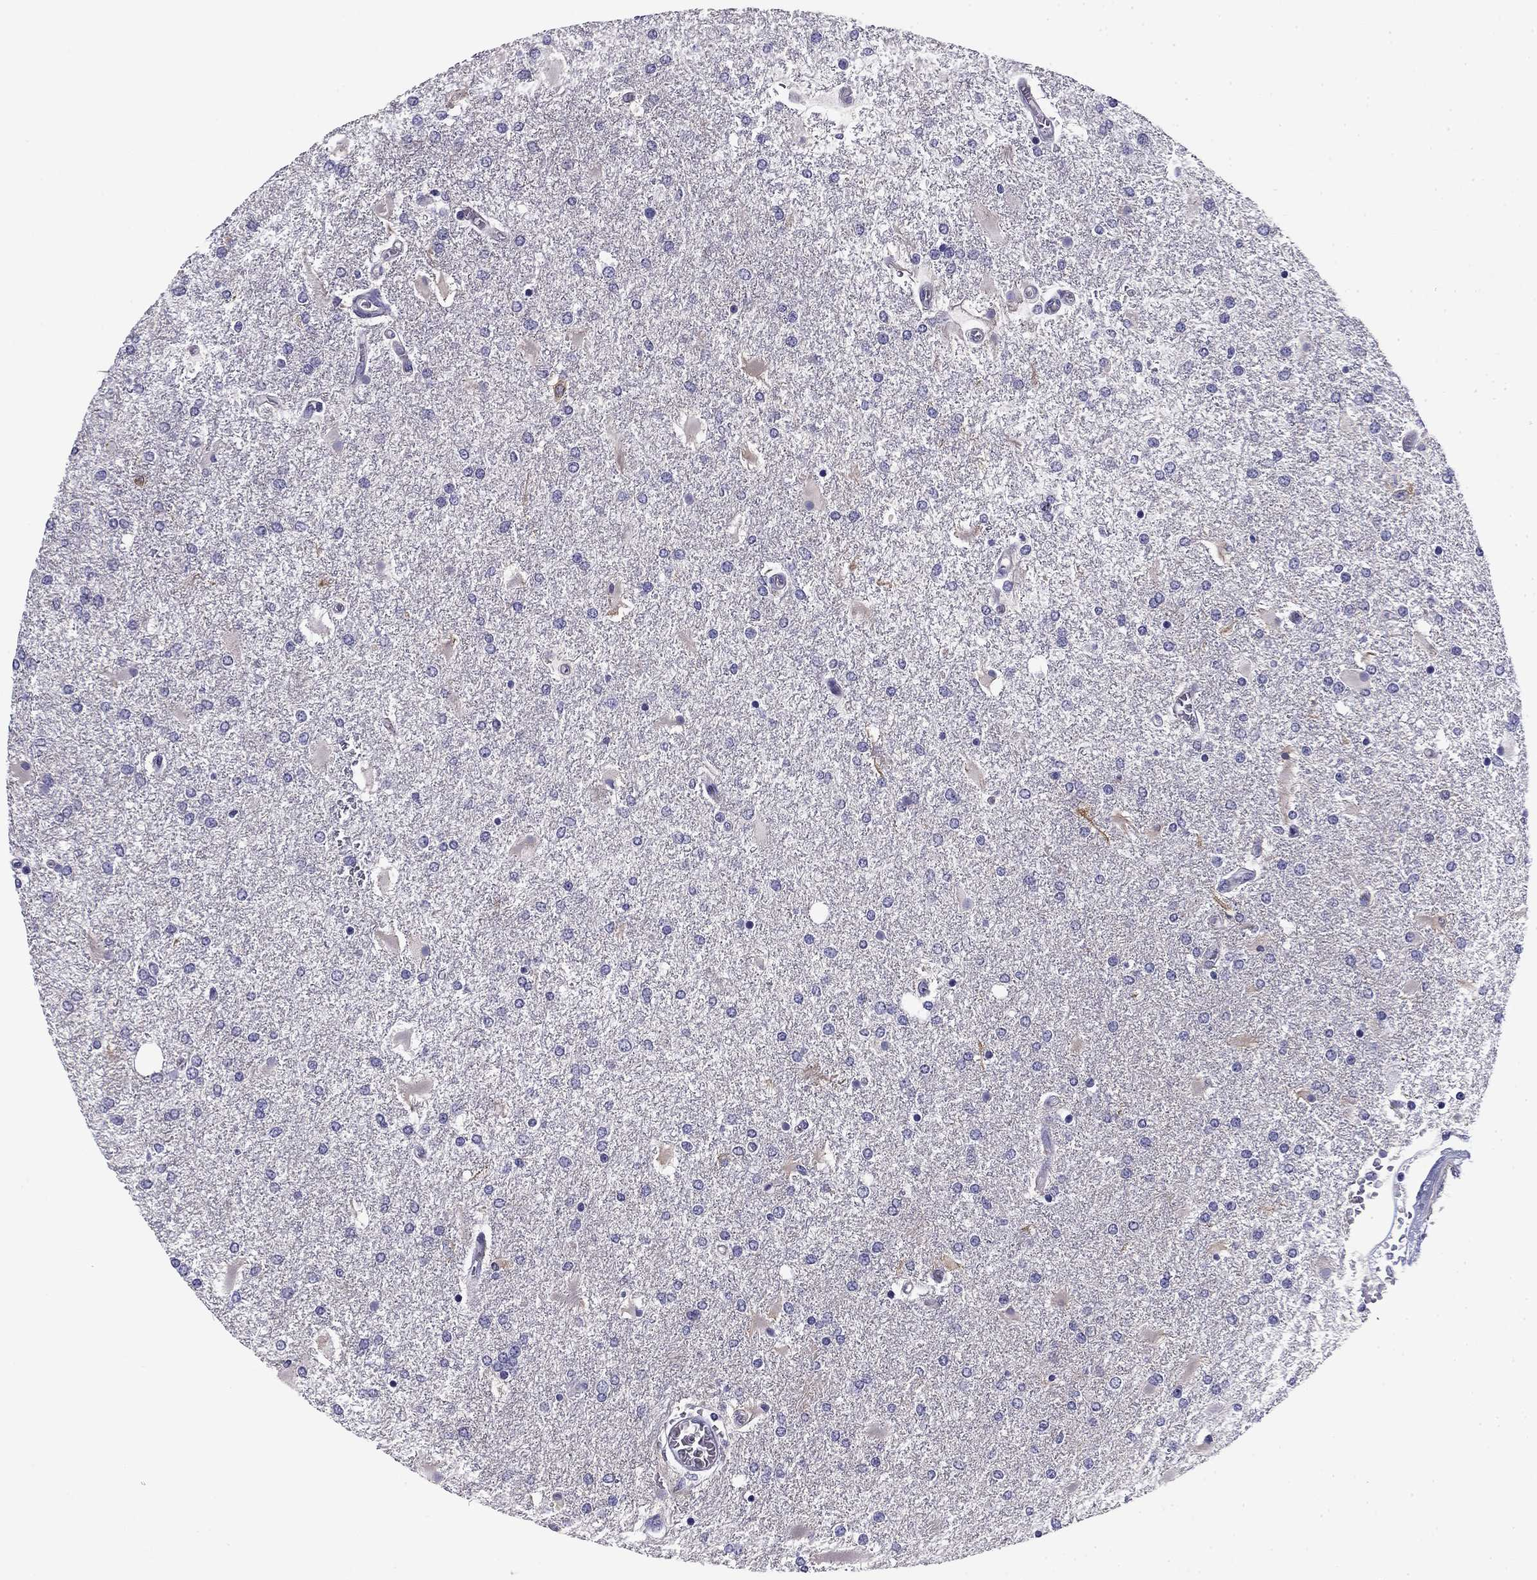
{"staining": {"intensity": "negative", "quantity": "none", "location": "none"}, "tissue": "glioma", "cell_type": "Tumor cells", "image_type": "cancer", "snomed": [{"axis": "morphology", "description": "Glioma, malignant, High grade"}, {"axis": "topography", "description": "Cerebral cortex"}], "caption": "Immunohistochemistry micrograph of high-grade glioma (malignant) stained for a protein (brown), which demonstrates no positivity in tumor cells. Nuclei are stained in blue.", "gene": "FLNC", "patient": {"sex": "male", "age": 79}}